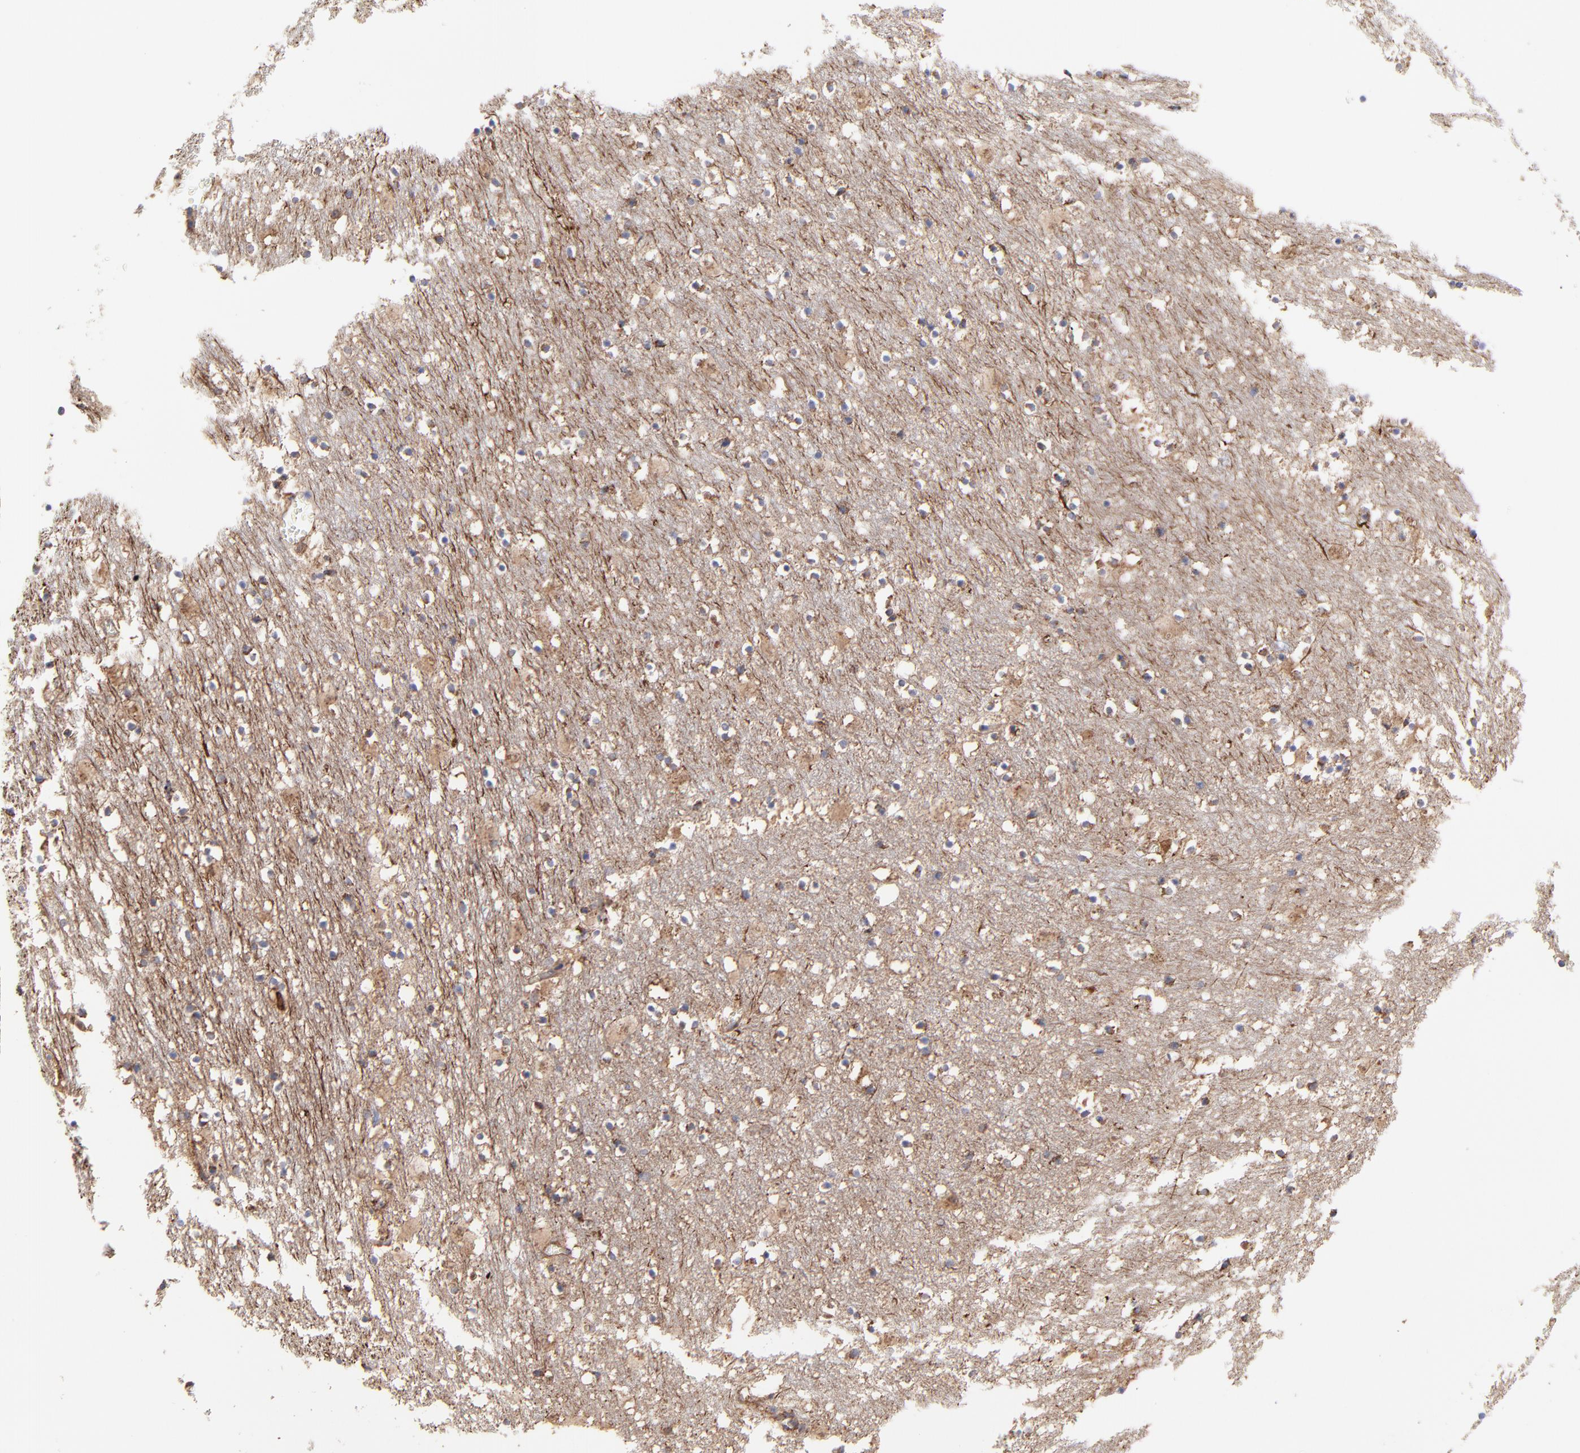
{"staining": {"intensity": "weak", "quantity": "25%-75%", "location": "cytoplasmic/membranous"}, "tissue": "caudate", "cell_type": "Glial cells", "image_type": "normal", "snomed": [{"axis": "morphology", "description": "Normal tissue, NOS"}, {"axis": "topography", "description": "Lateral ventricle wall"}], "caption": "Immunohistochemical staining of benign caudate displays low levels of weak cytoplasmic/membranous staining in about 25%-75% of glial cells.", "gene": "PFKM", "patient": {"sex": "male", "age": 45}}